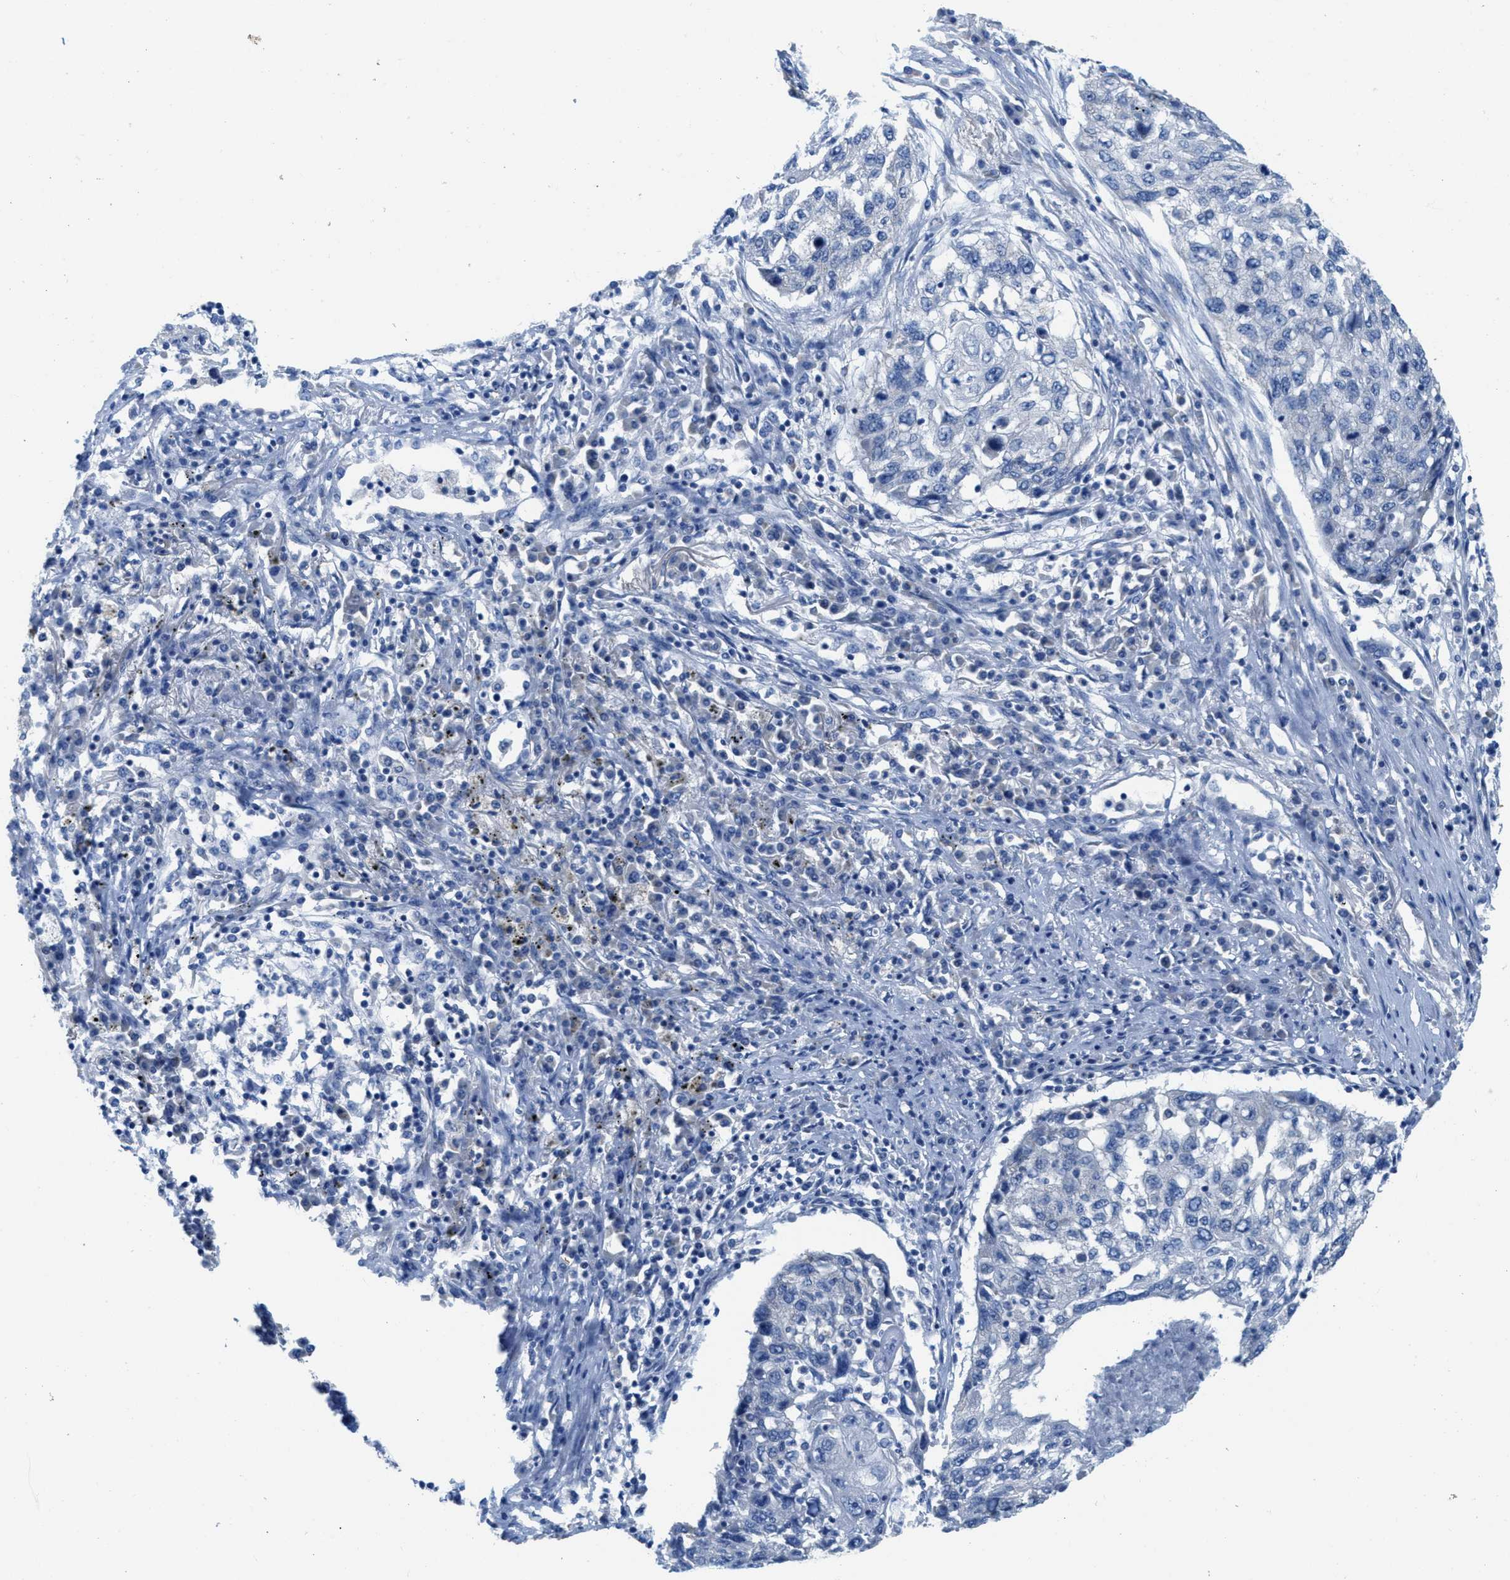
{"staining": {"intensity": "negative", "quantity": "none", "location": "none"}, "tissue": "lung cancer", "cell_type": "Tumor cells", "image_type": "cancer", "snomed": [{"axis": "morphology", "description": "Squamous cell carcinoma, NOS"}, {"axis": "topography", "description": "Lung"}], "caption": "Tumor cells are negative for protein expression in human lung cancer (squamous cell carcinoma).", "gene": "PTDSS1", "patient": {"sex": "female", "age": 63}}